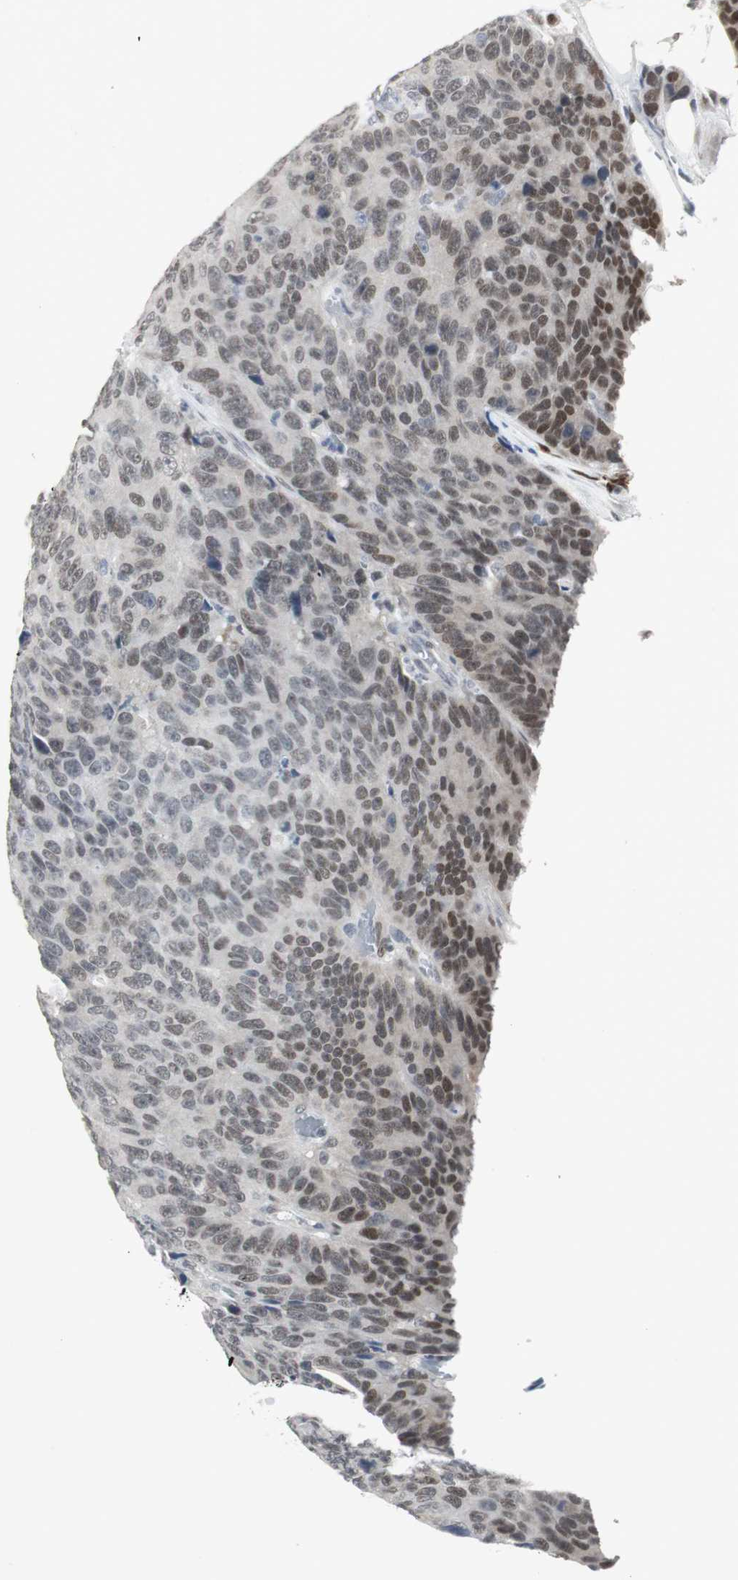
{"staining": {"intensity": "weak", "quantity": ">75%", "location": "nuclear"}, "tissue": "colorectal cancer", "cell_type": "Tumor cells", "image_type": "cancer", "snomed": [{"axis": "morphology", "description": "Adenocarcinoma, NOS"}, {"axis": "topography", "description": "Colon"}], "caption": "Immunohistochemistry staining of colorectal cancer, which reveals low levels of weak nuclear expression in approximately >75% of tumor cells indicating weak nuclear protein positivity. The staining was performed using DAB (3,3'-diaminobenzidine) (brown) for protein detection and nuclei were counterstained in hematoxylin (blue).", "gene": "ELK1", "patient": {"sex": "female", "age": 86}}